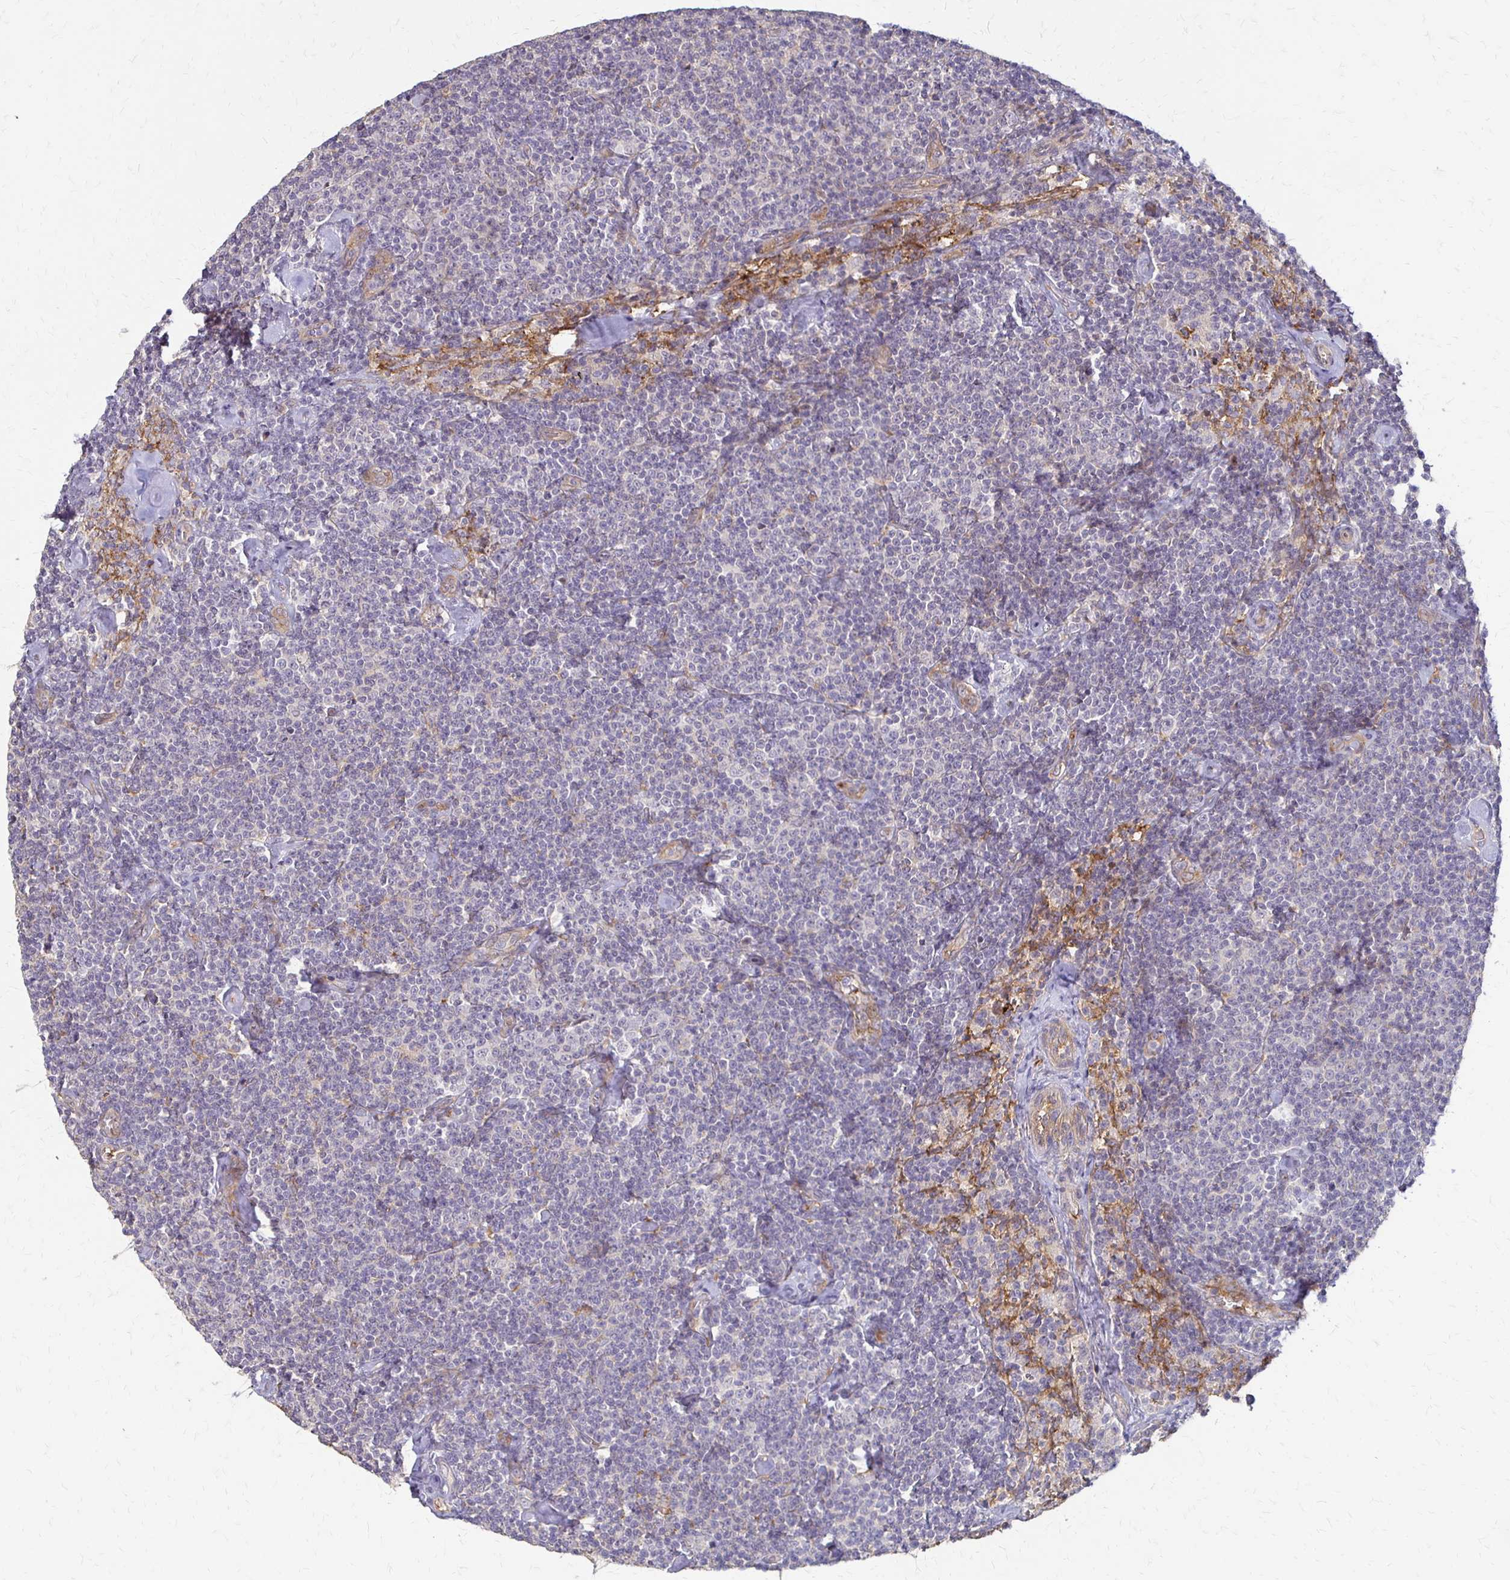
{"staining": {"intensity": "negative", "quantity": "none", "location": "none"}, "tissue": "lymphoma", "cell_type": "Tumor cells", "image_type": "cancer", "snomed": [{"axis": "morphology", "description": "Malignant lymphoma, non-Hodgkin's type, Low grade"}, {"axis": "topography", "description": "Lymph node"}], "caption": "The histopathology image exhibits no staining of tumor cells in malignant lymphoma, non-Hodgkin's type (low-grade).", "gene": "CFL2", "patient": {"sex": "male", "age": 81}}